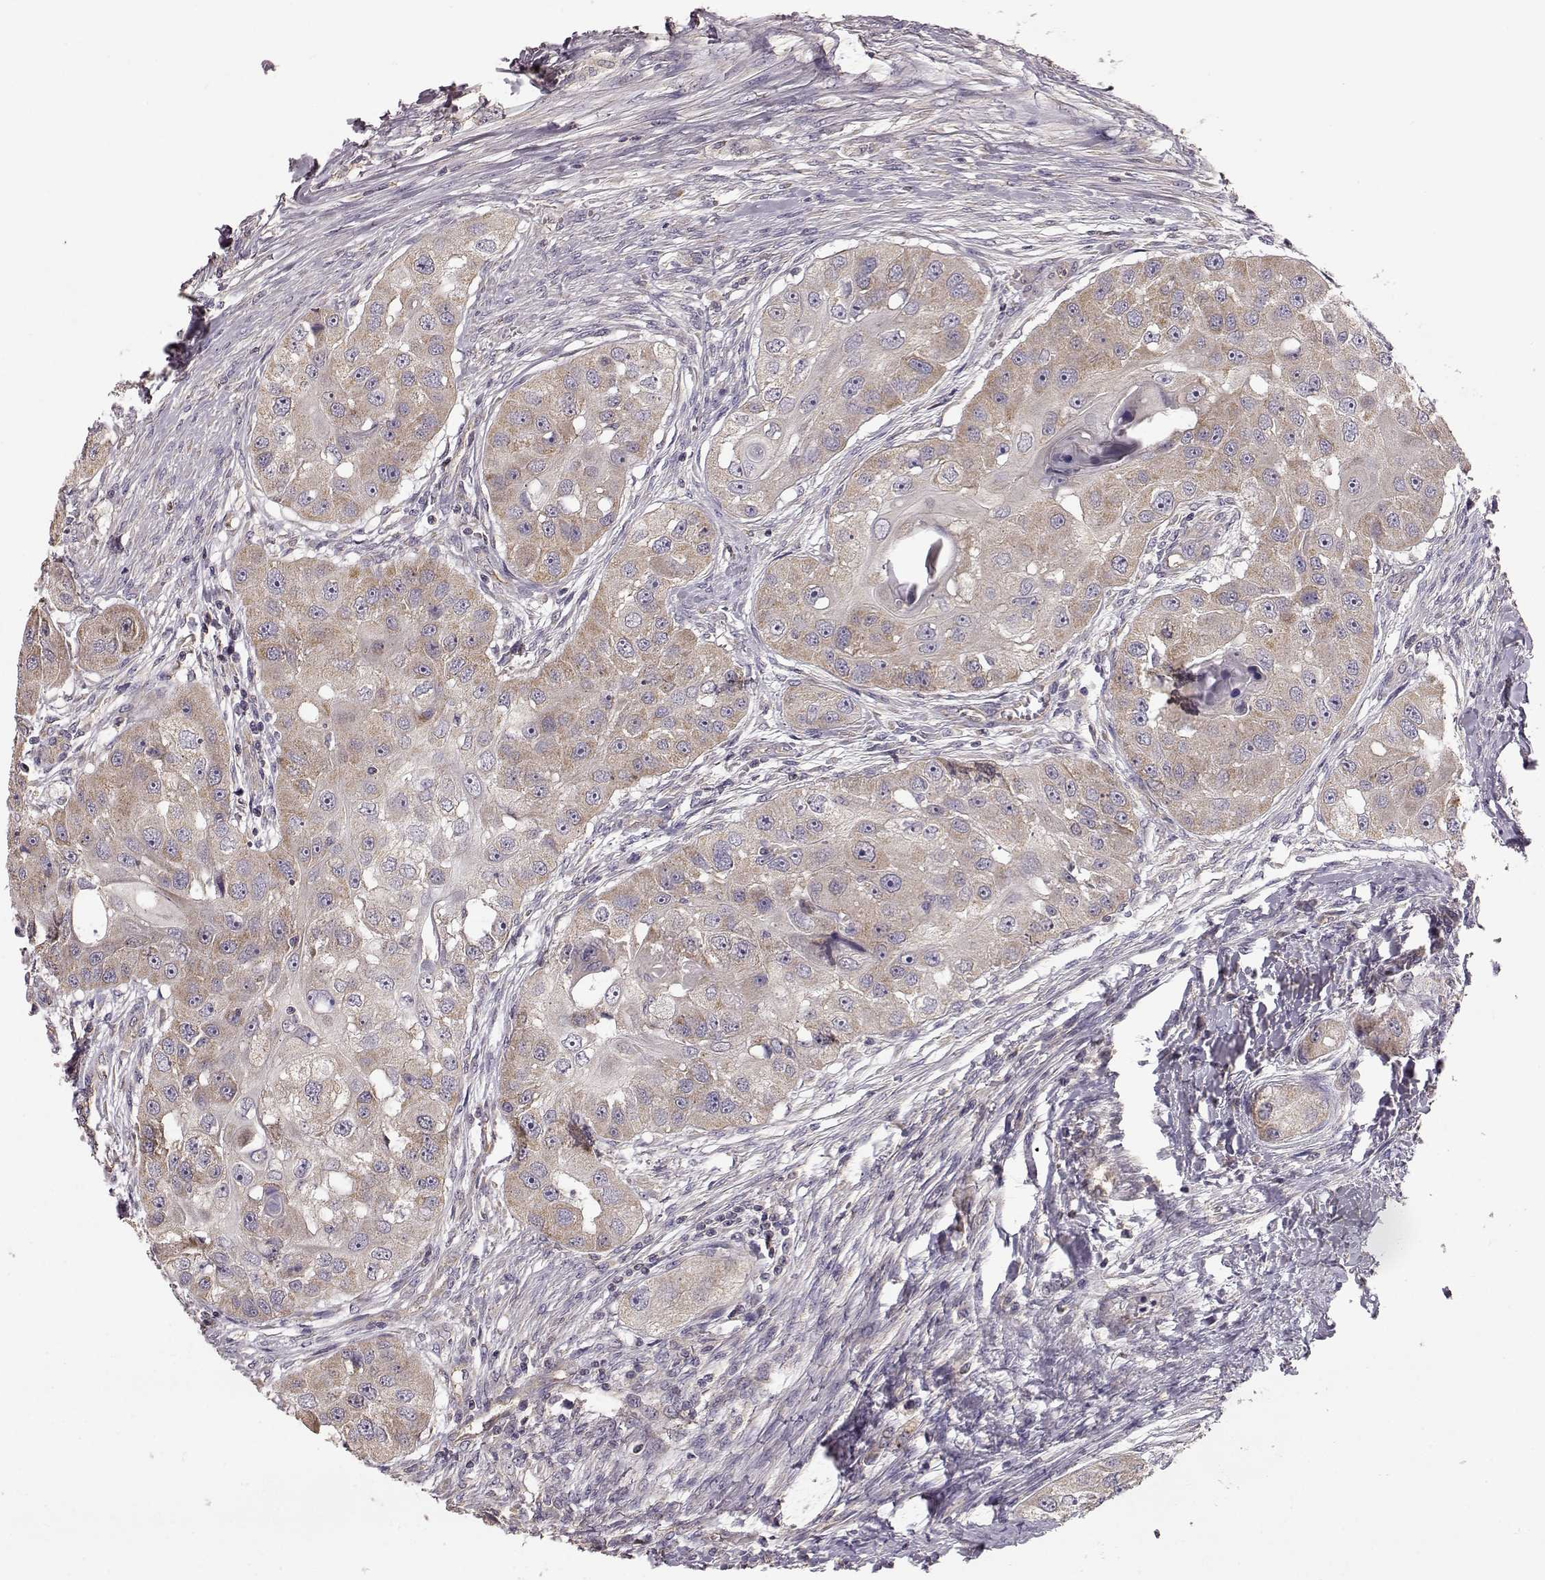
{"staining": {"intensity": "weak", "quantity": ">75%", "location": "cytoplasmic/membranous"}, "tissue": "head and neck cancer", "cell_type": "Tumor cells", "image_type": "cancer", "snomed": [{"axis": "morphology", "description": "Squamous cell carcinoma, NOS"}, {"axis": "topography", "description": "Head-Neck"}], "caption": "Immunohistochemical staining of head and neck squamous cell carcinoma demonstrates low levels of weak cytoplasmic/membranous protein staining in about >75% of tumor cells.", "gene": "ERBB3", "patient": {"sex": "male", "age": 51}}